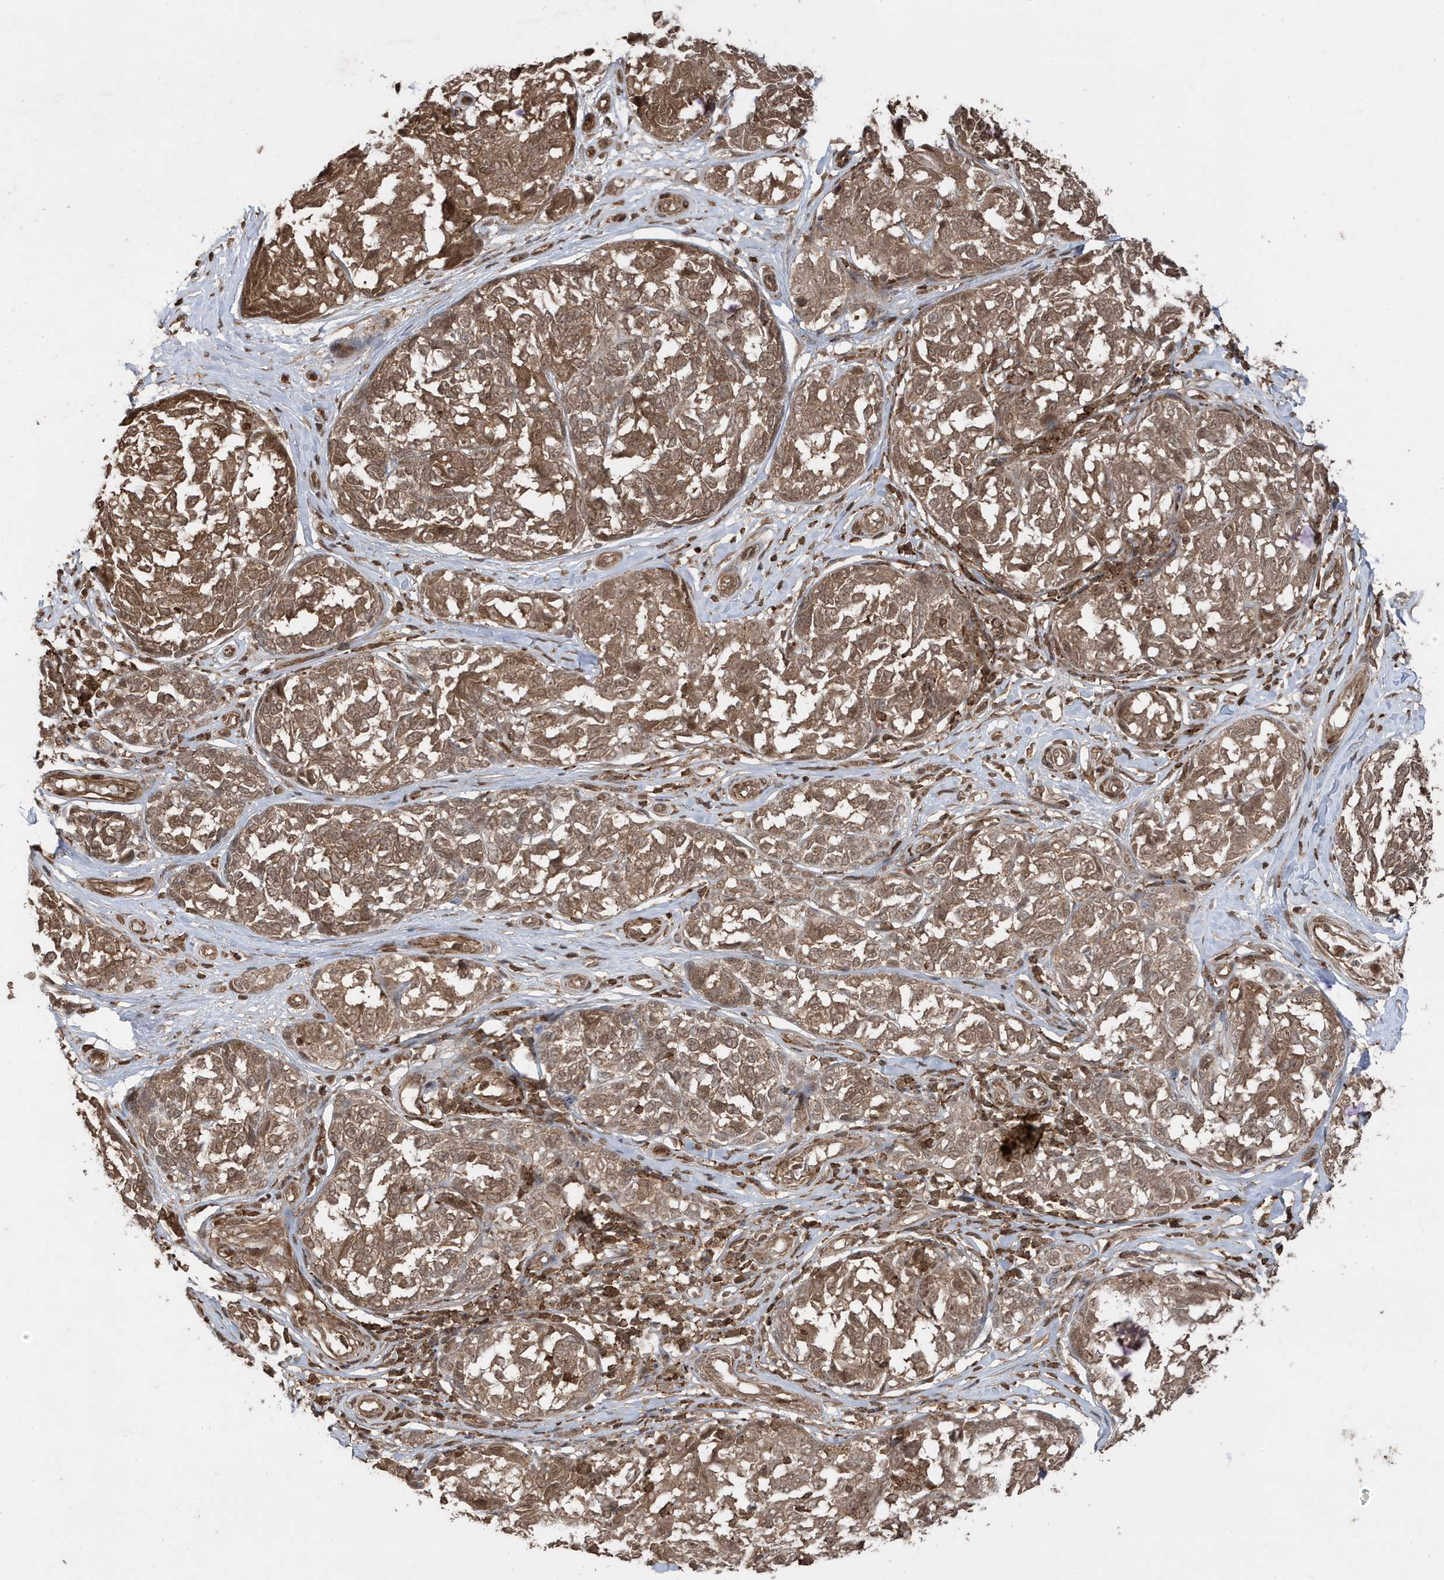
{"staining": {"intensity": "moderate", "quantity": ">75%", "location": "cytoplasmic/membranous,nuclear"}, "tissue": "melanoma", "cell_type": "Tumor cells", "image_type": "cancer", "snomed": [{"axis": "morphology", "description": "Malignant melanoma, NOS"}, {"axis": "topography", "description": "Skin"}], "caption": "Immunohistochemical staining of malignant melanoma displays moderate cytoplasmic/membranous and nuclear protein positivity in approximately >75% of tumor cells.", "gene": "ASAP1", "patient": {"sex": "female", "age": 64}}